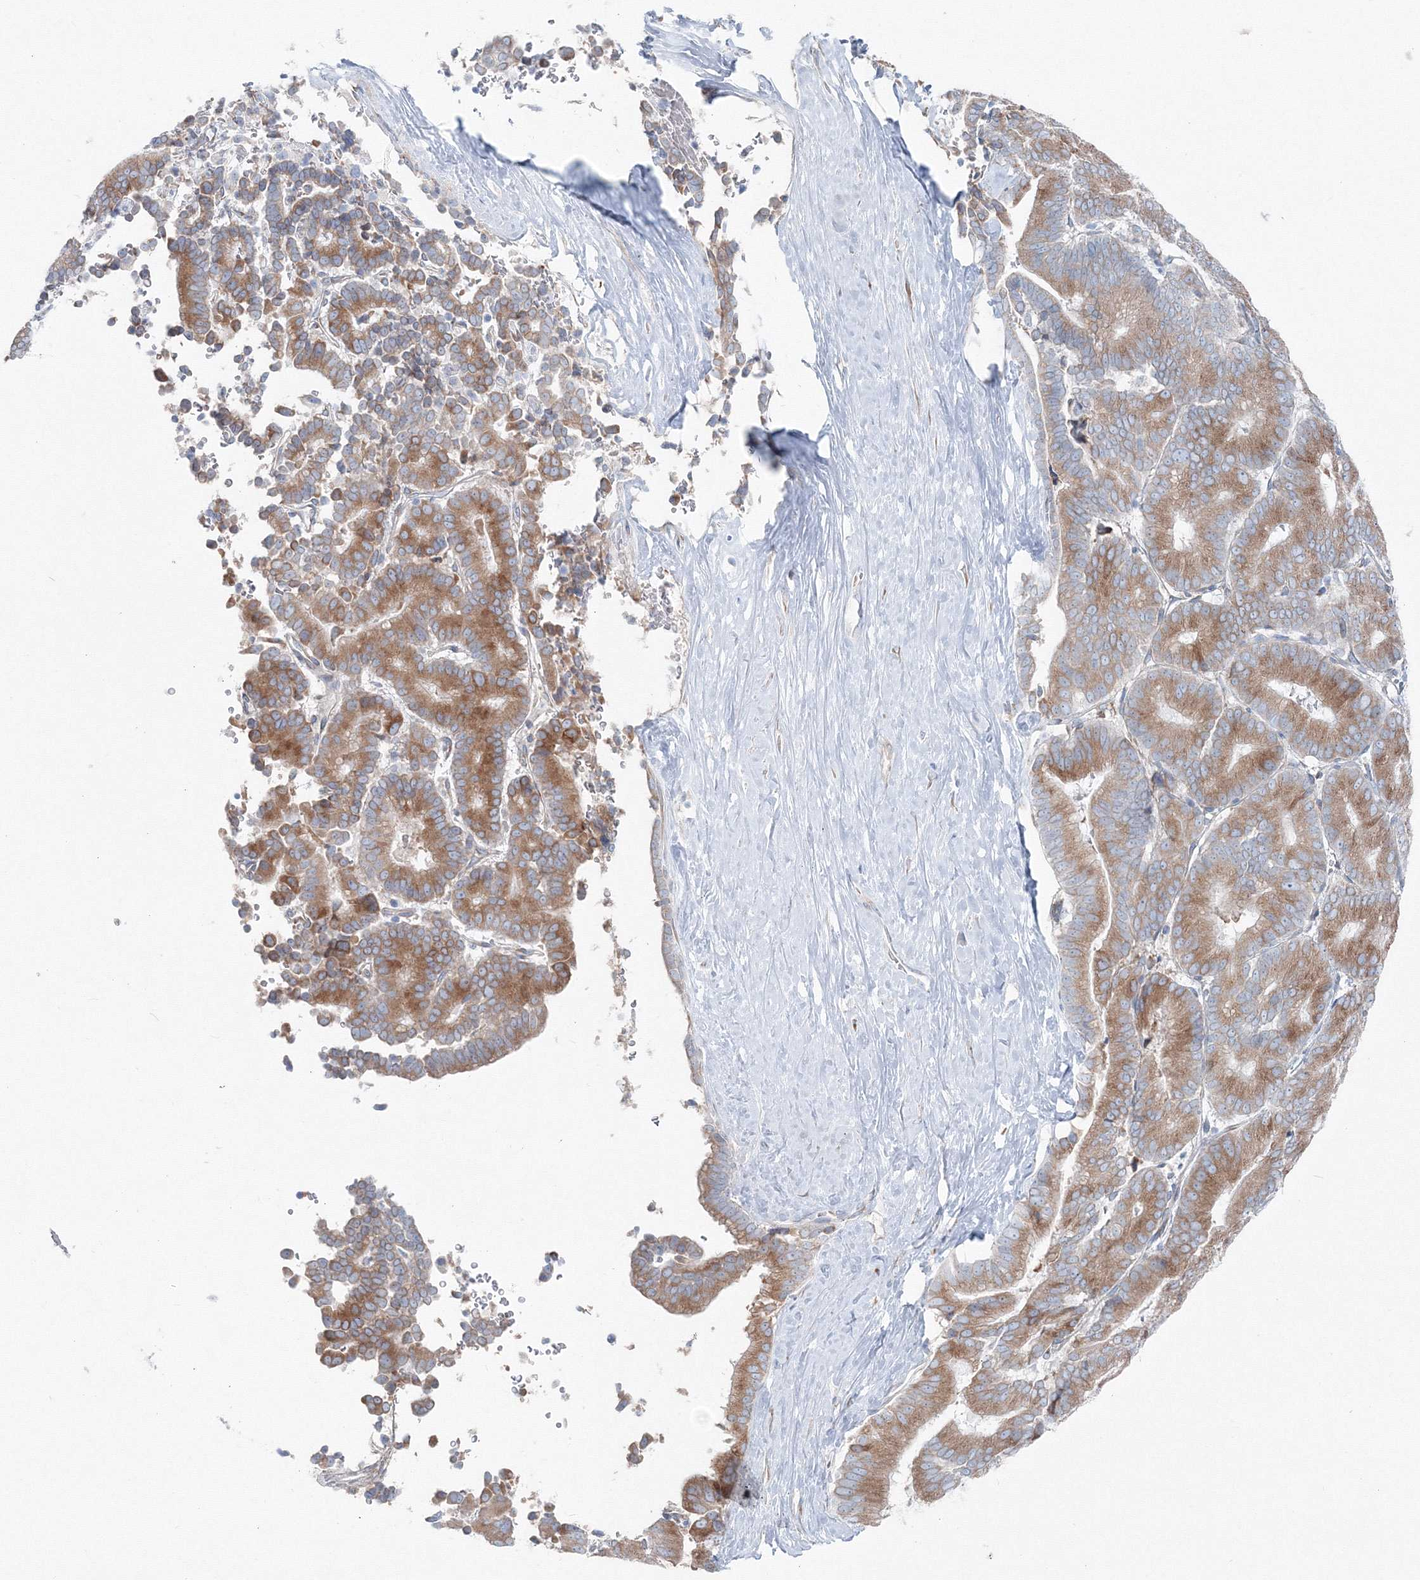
{"staining": {"intensity": "moderate", "quantity": ">75%", "location": "cytoplasmic/membranous"}, "tissue": "liver cancer", "cell_type": "Tumor cells", "image_type": "cancer", "snomed": [{"axis": "morphology", "description": "Cholangiocarcinoma"}, {"axis": "topography", "description": "Liver"}], "caption": "Liver cholangiocarcinoma tissue displays moderate cytoplasmic/membranous staining in approximately >75% of tumor cells", "gene": "RCN1", "patient": {"sex": "female", "age": 75}}